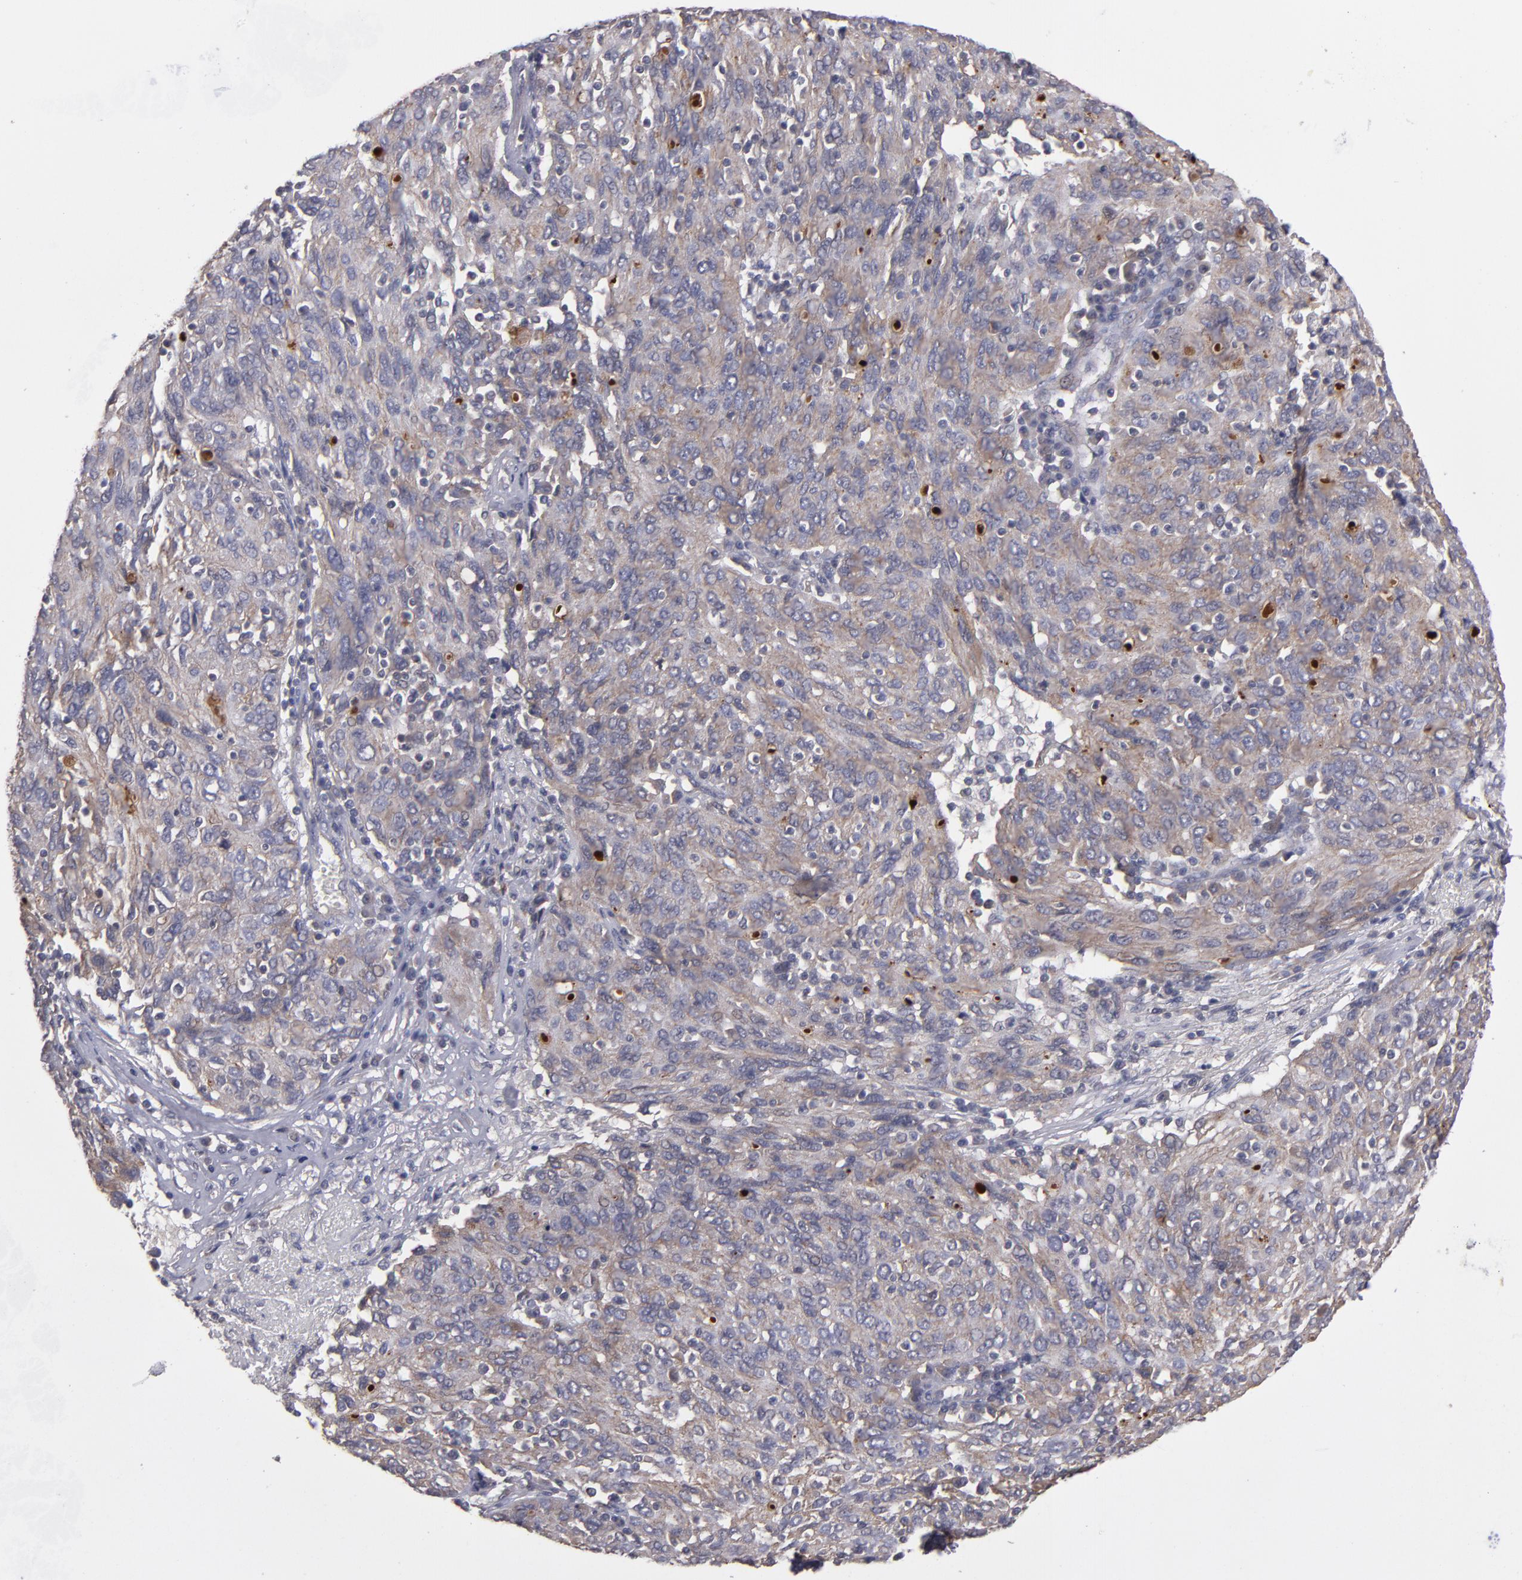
{"staining": {"intensity": "weak", "quantity": ">75%", "location": "cytoplasmic/membranous"}, "tissue": "ovarian cancer", "cell_type": "Tumor cells", "image_type": "cancer", "snomed": [{"axis": "morphology", "description": "Carcinoma, endometroid"}, {"axis": "topography", "description": "Ovary"}], "caption": "Protein expression analysis of human ovarian cancer (endometroid carcinoma) reveals weak cytoplasmic/membranous staining in about >75% of tumor cells.", "gene": "CTSO", "patient": {"sex": "female", "age": 50}}